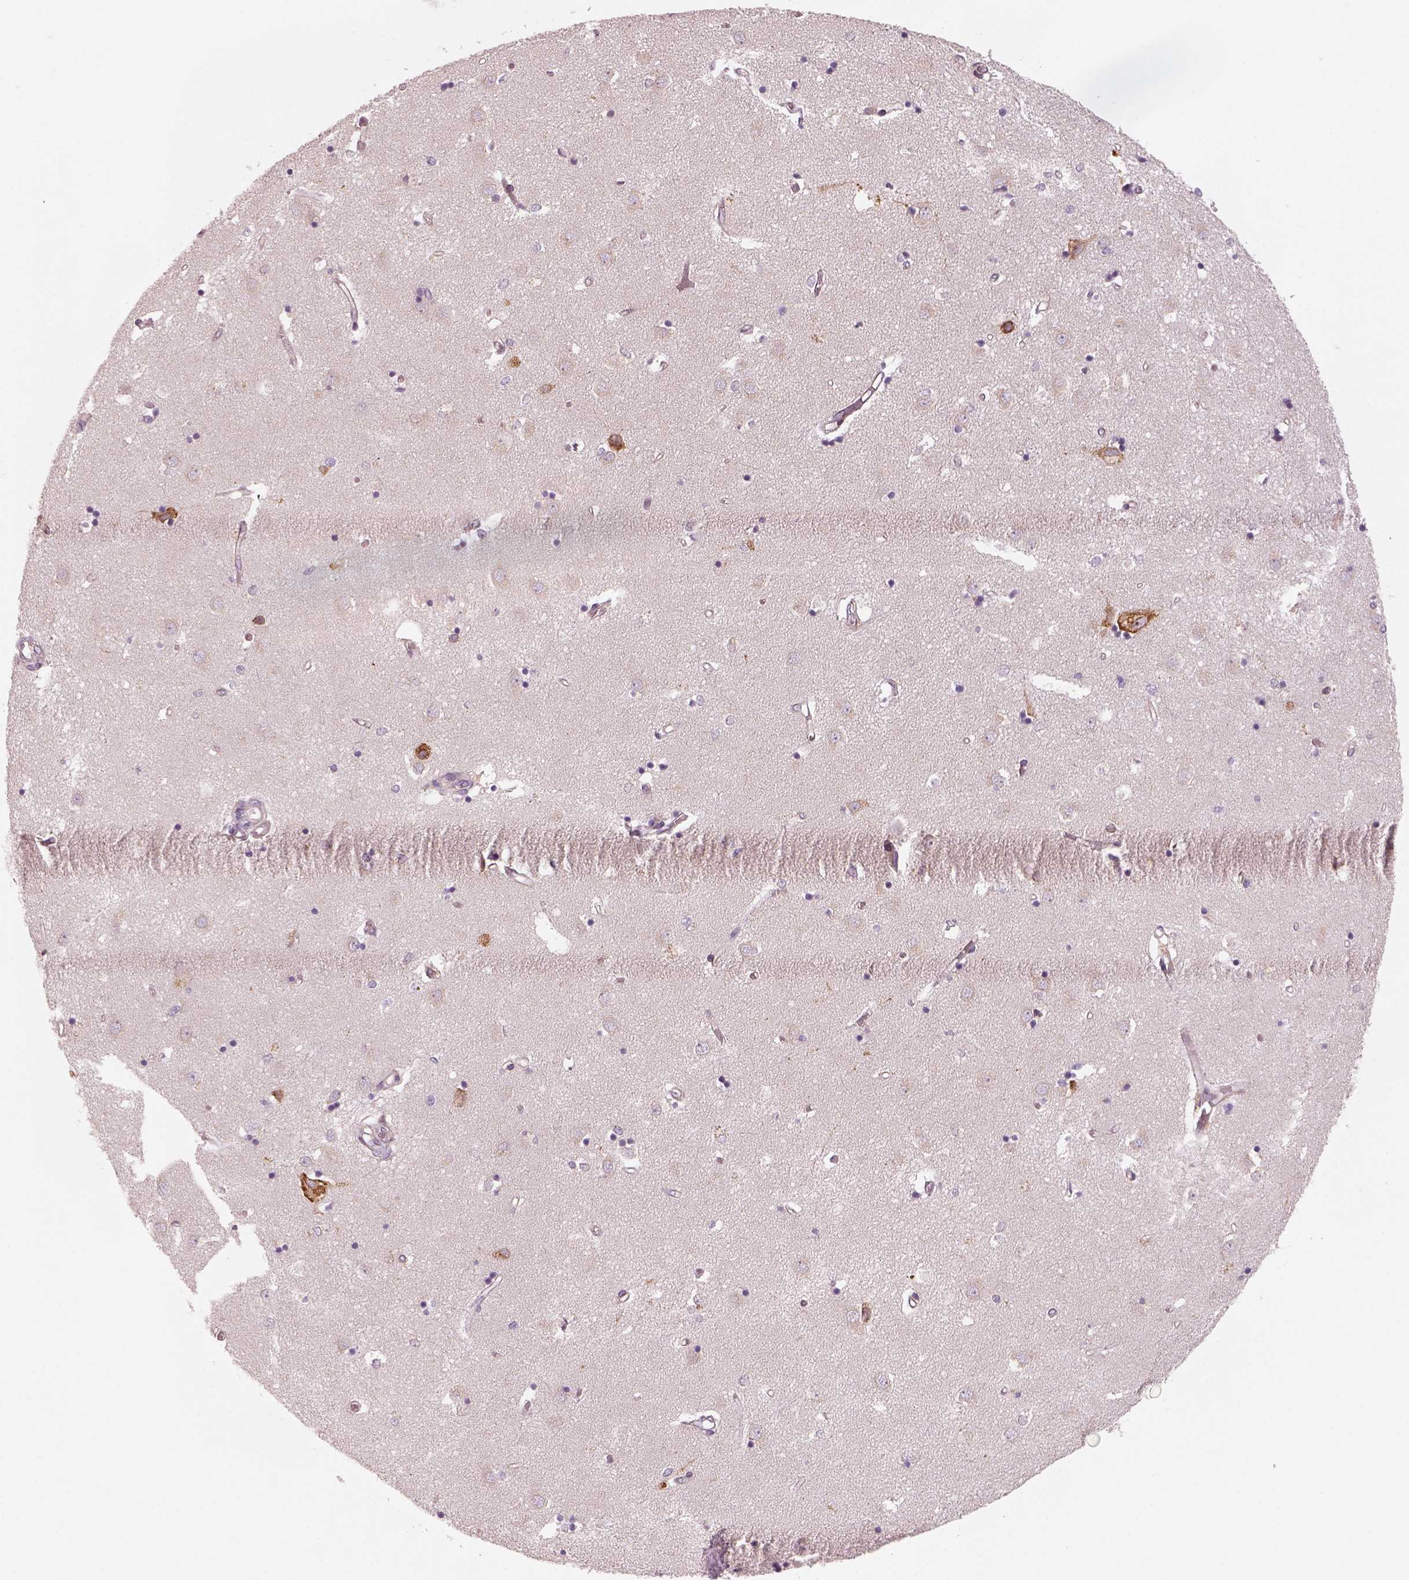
{"staining": {"intensity": "negative", "quantity": "none", "location": "none"}, "tissue": "caudate", "cell_type": "Glial cells", "image_type": "normal", "snomed": [{"axis": "morphology", "description": "Normal tissue, NOS"}, {"axis": "topography", "description": "Lateral ventricle wall"}], "caption": "Immunohistochemical staining of benign human caudate reveals no significant staining in glial cells. Nuclei are stained in blue.", "gene": "CDS1", "patient": {"sex": "male", "age": 54}}